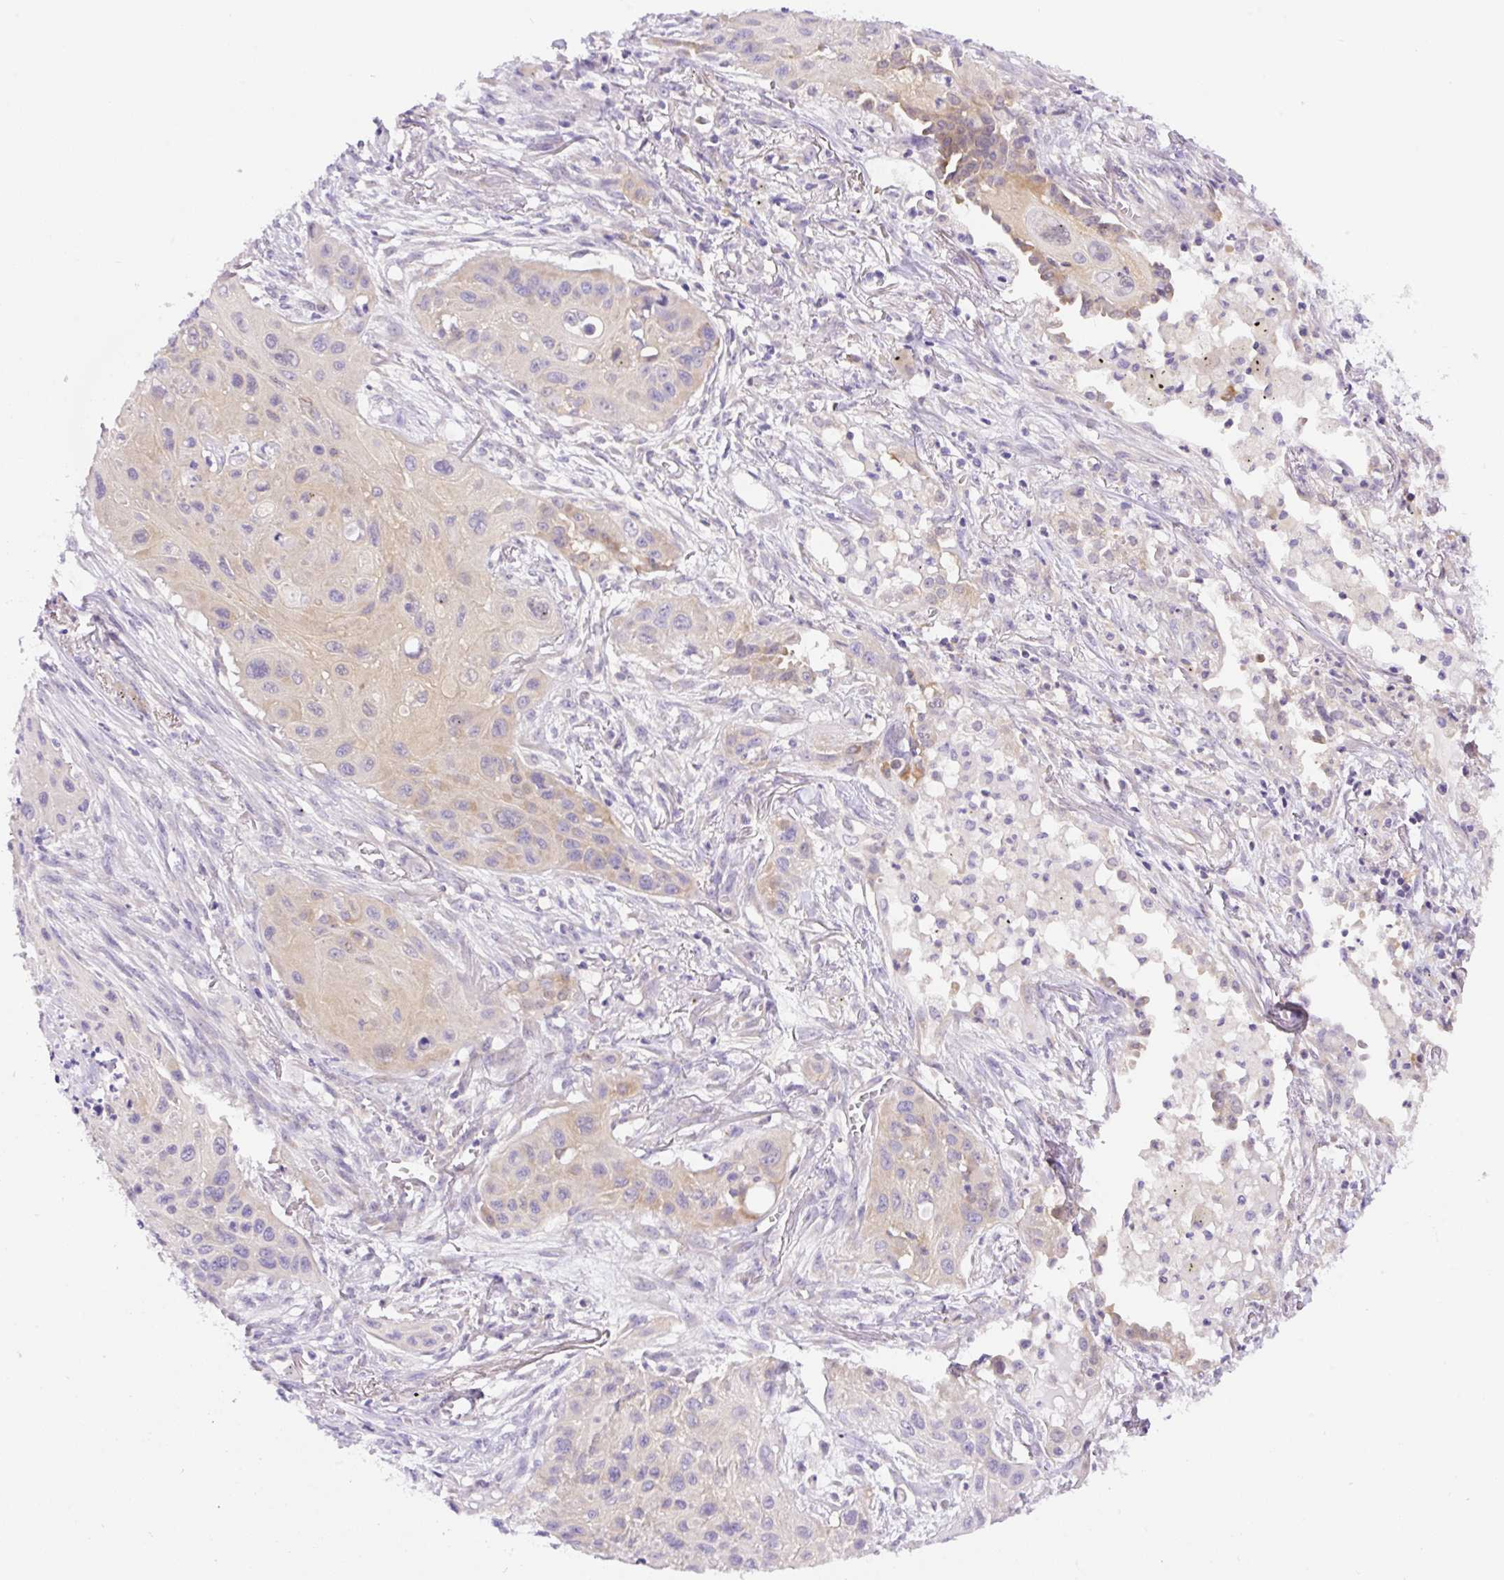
{"staining": {"intensity": "weak", "quantity": "<25%", "location": "cytoplasmic/membranous"}, "tissue": "lung cancer", "cell_type": "Tumor cells", "image_type": "cancer", "snomed": [{"axis": "morphology", "description": "Squamous cell carcinoma, NOS"}, {"axis": "topography", "description": "Lung"}], "caption": "Tumor cells are negative for protein expression in human lung cancer. Nuclei are stained in blue.", "gene": "CAMK2B", "patient": {"sex": "male", "age": 71}}